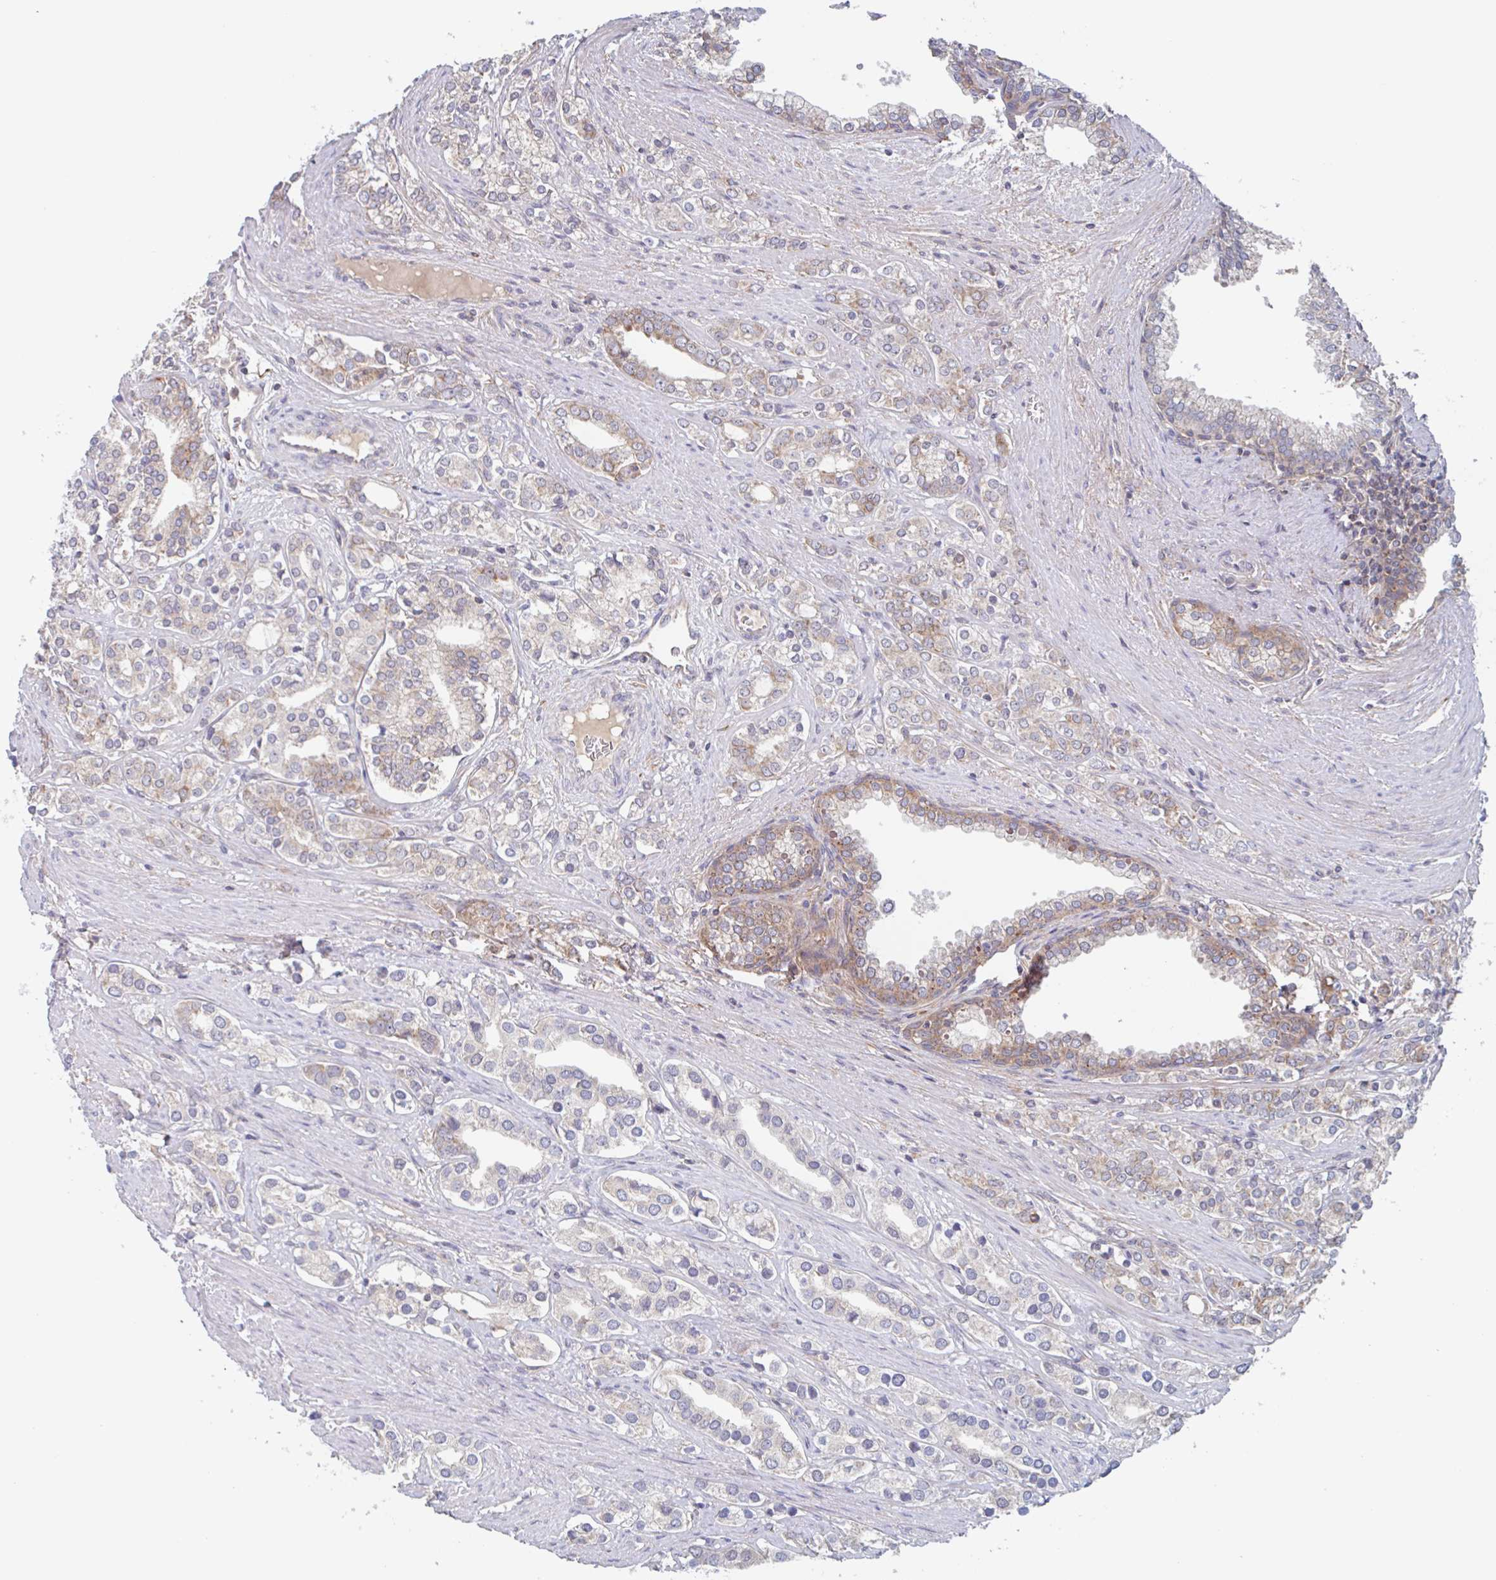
{"staining": {"intensity": "moderate", "quantity": "<25%", "location": "cytoplasmic/membranous"}, "tissue": "prostate cancer", "cell_type": "Tumor cells", "image_type": "cancer", "snomed": [{"axis": "morphology", "description": "Adenocarcinoma, High grade"}, {"axis": "topography", "description": "Prostate"}], "caption": "Prostate cancer stained with a protein marker reveals moderate staining in tumor cells.", "gene": "SURF1", "patient": {"sex": "male", "age": 58}}